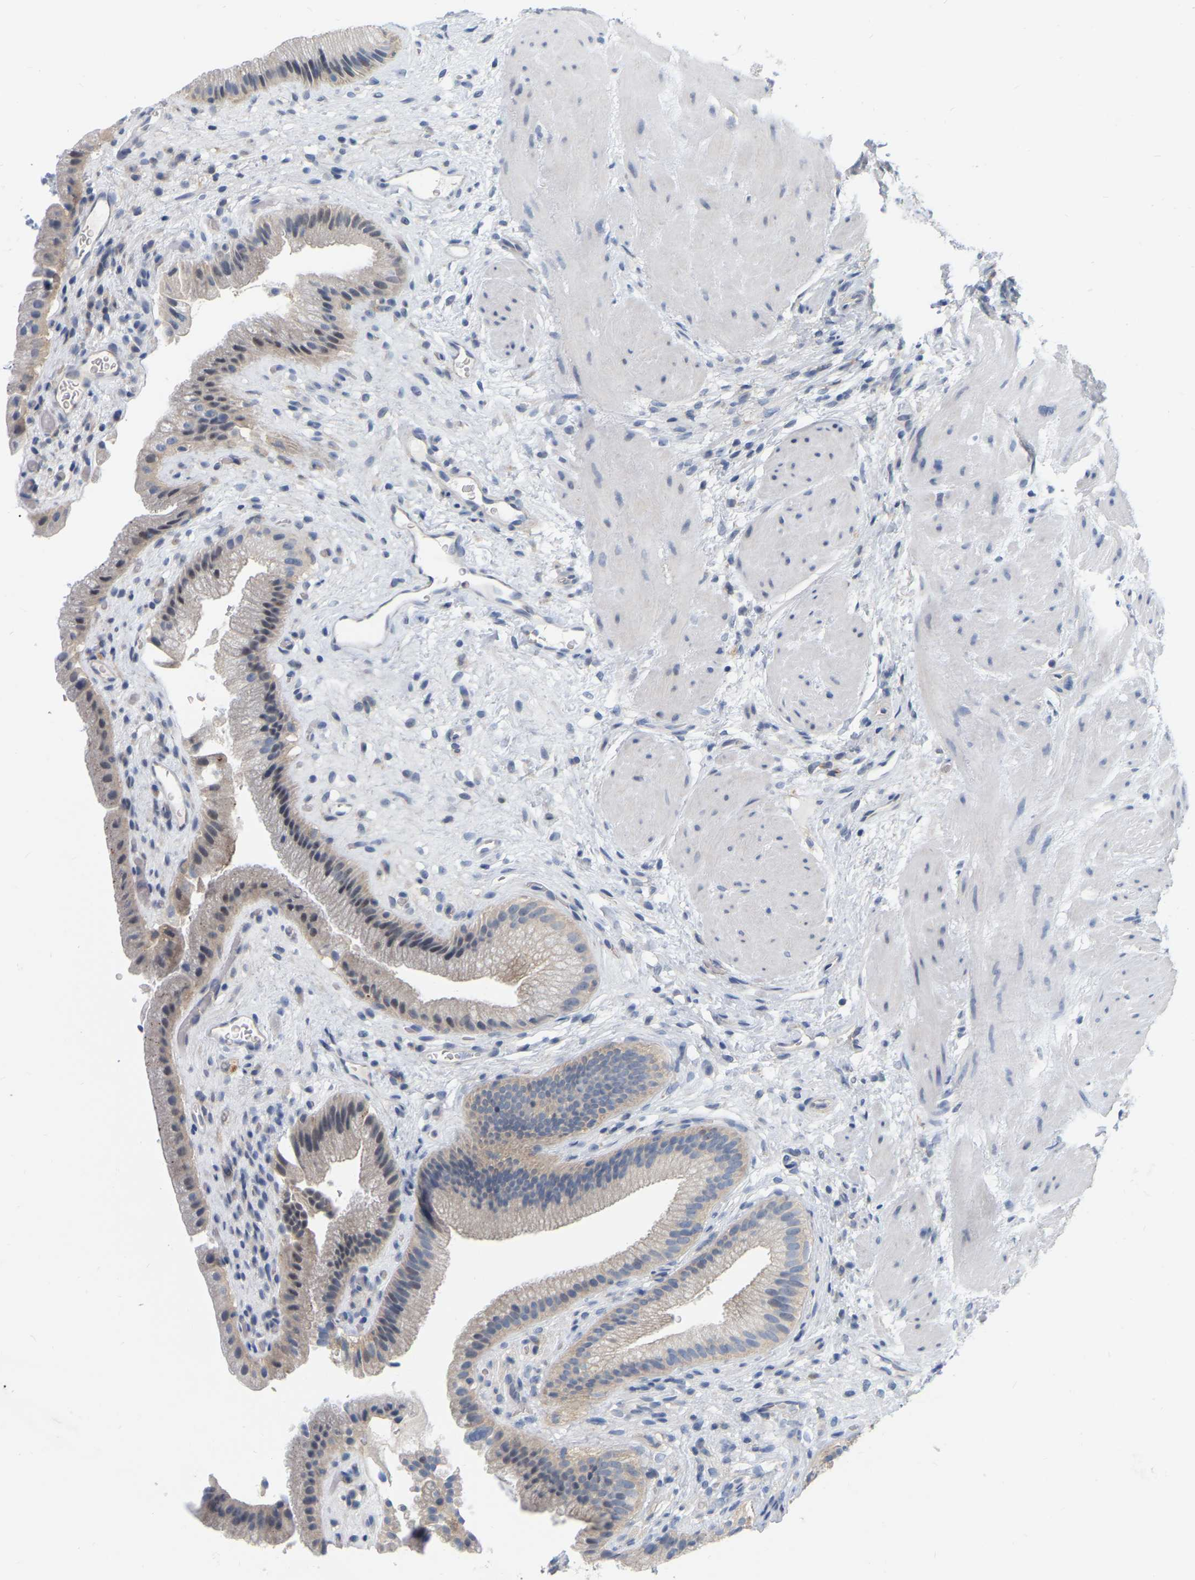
{"staining": {"intensity": "weak", "quantity": ">75%", "location": "cytoplasmic/membranous"}, "tissue": "gallbladder", "cell_type": "Glandular cells", "image_type": "normal", "snomed": [{"axis": "morphology", "description": "Normal tissue, NOS"}, {"axis": "topography", "description": "Gallbladder"}], "caption": "Immunohistochemical staining of normal human gallbladder reveals >75% levels of weak cytoplasmic/membranous protein expression in approximately >75% of glandular cells.", "gene": "WIPI2", "patient": {"sex": "male", "age": 49}}